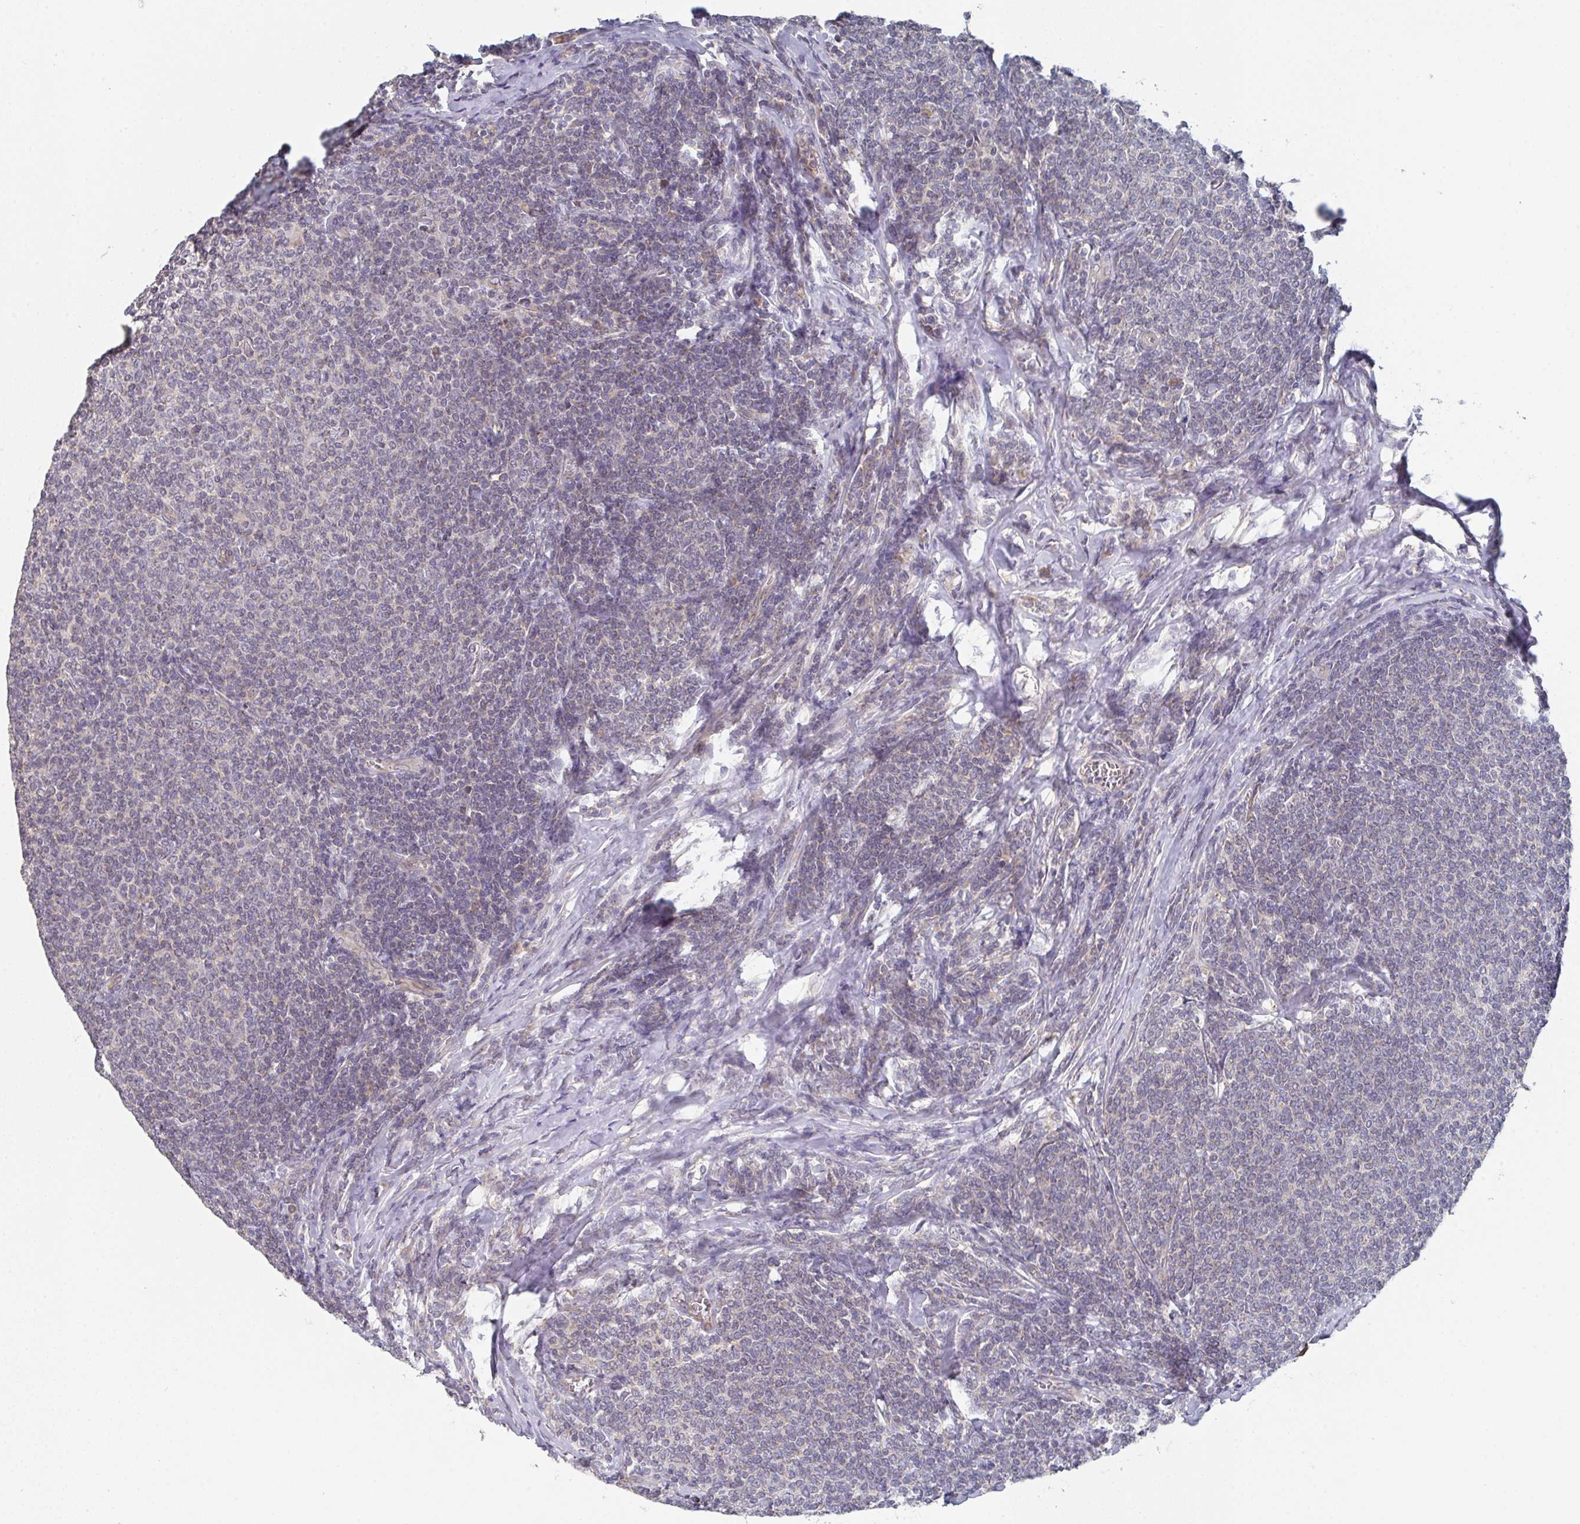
{"staining": {"intensity": "negative", "quantity": "none", "location": "none"}, "tissue": "lymphoma", "cell_type": "Tumor cells", "image_type": "cancer", "snomed": [{"axis": "morphology", "description": "Malignant lymphoma, non-Hodgkin's type, Low grade"}, {"axis": "topography", "description": "Lymph node"}], "caption": "Lymphoma was stained to show a protein in brown. There is no significant expression in tumor cells.", "gene": "ELOVL1", "patient": {"sex": "male", "age": 52}}